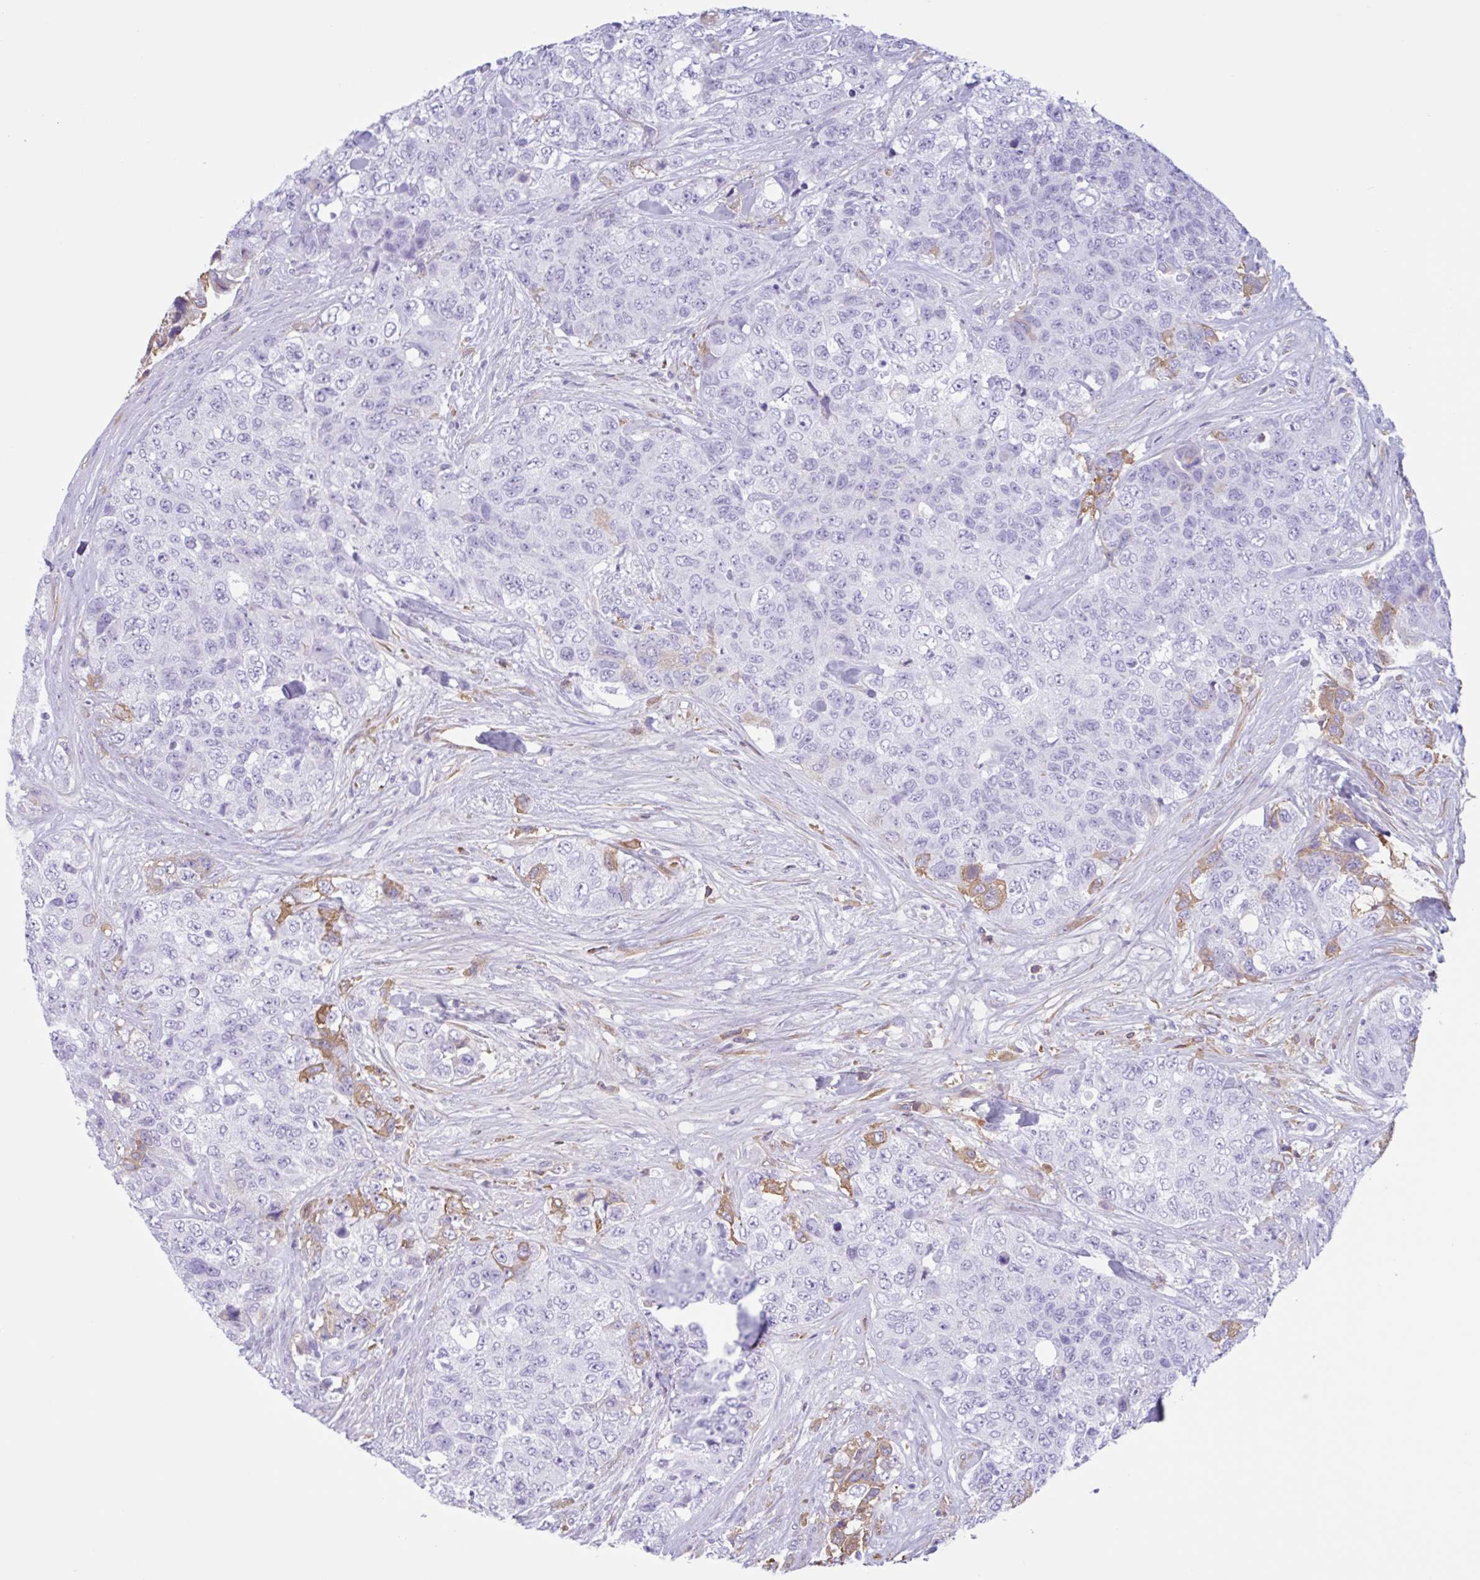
{"staining": {"intensity": "moderate", "quantity": "<25%", "location": "cytoplasmic/membranous"}, "tissue": "urothelial cancer", "cell_type": "Tumor cells", "image_type": "cancer", "snomed": [{"axis": "morphology", "description": "Urothelial carcinoma, High grade"}, {"axis": "topography", "description": "Urinary bladder"}], "caption": "Approximately <25% of tumor cells in human urothelial cancer reveal moderate cytoplasmic/membranous protein staining as visualized by brown immunohistochemical staining.", "gene": "LARGE2", "patient": {"sex": "female", "age": 78}}